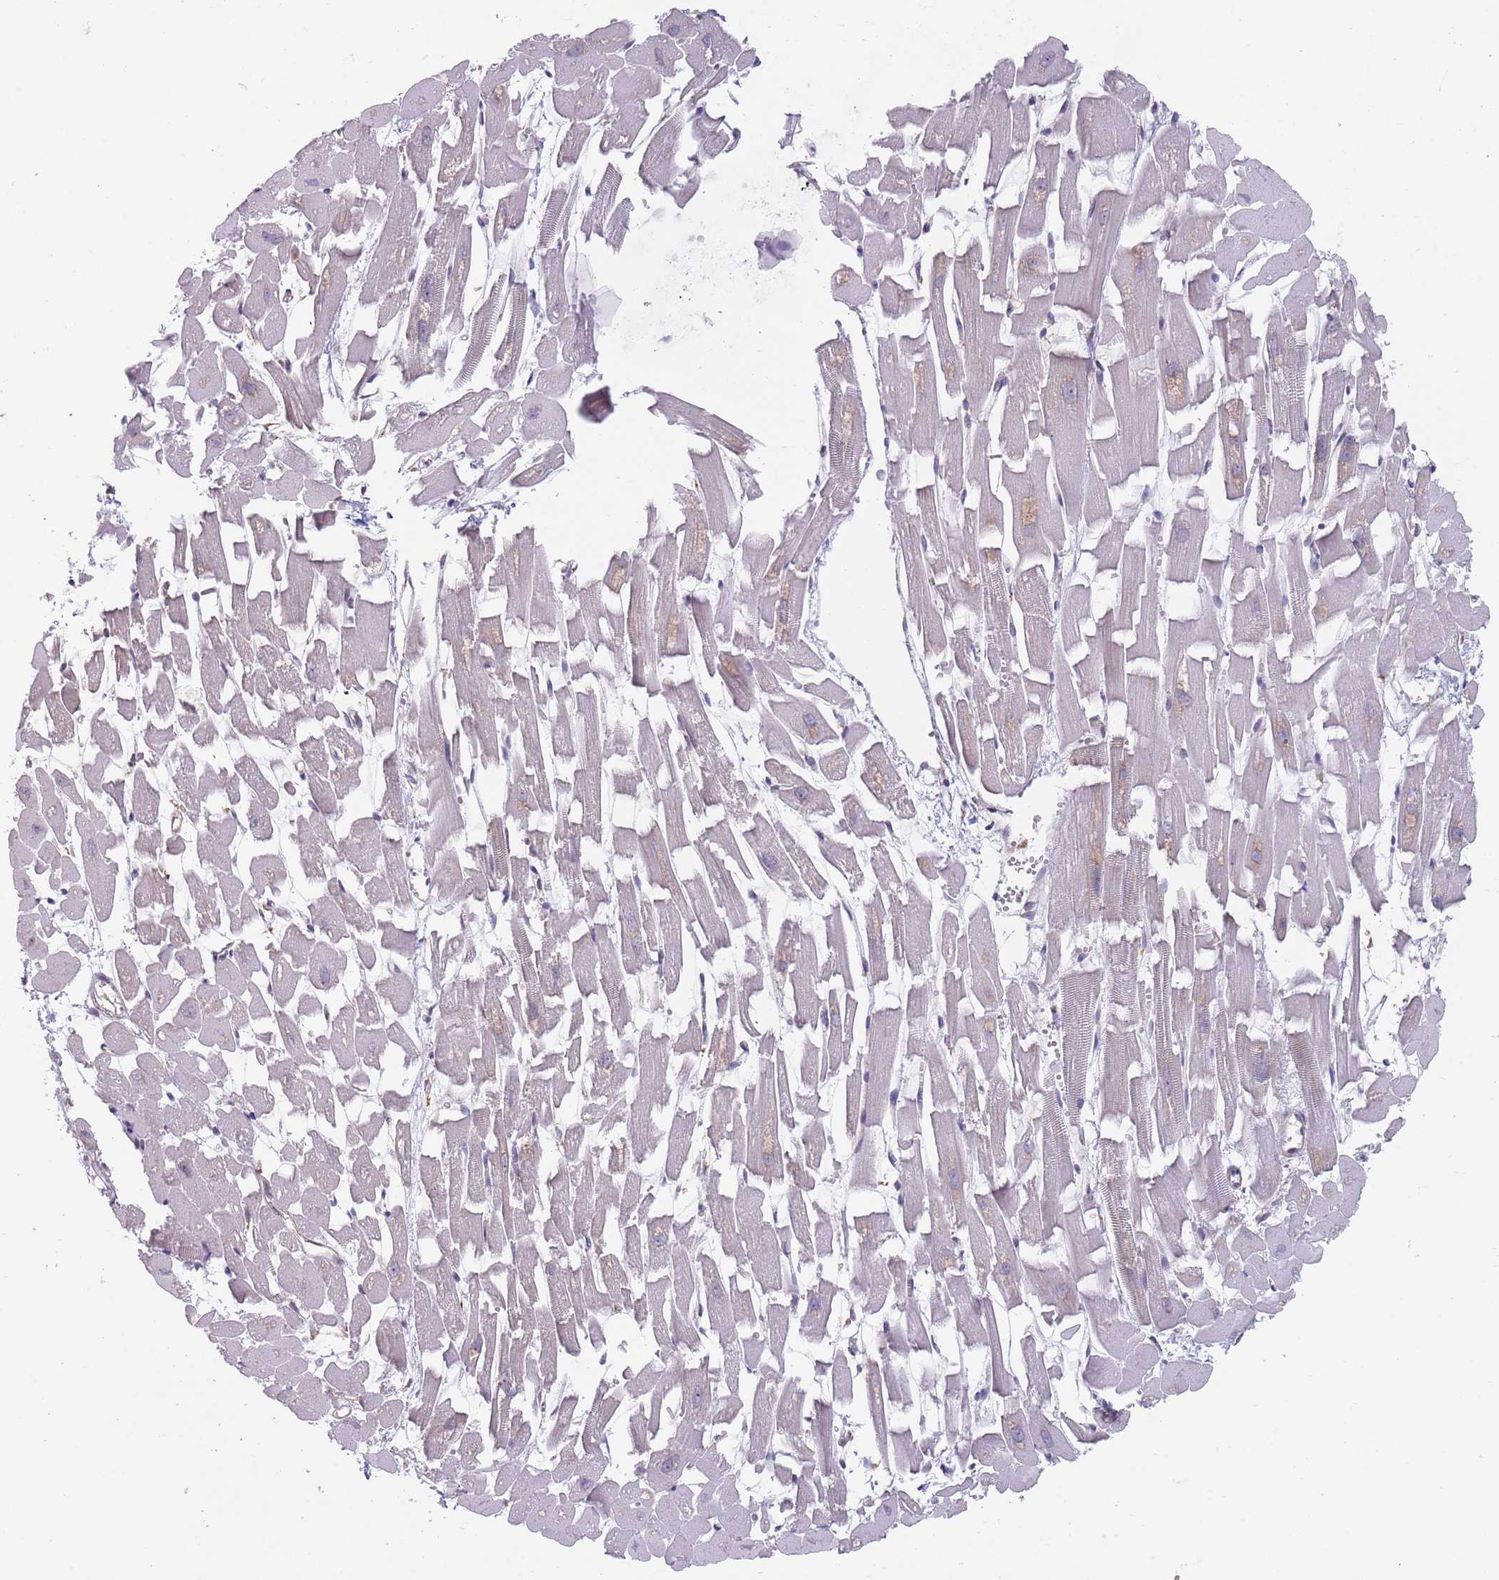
{"staining": {"intensity": "negative", "quantity": "none", "location": "none"}, "tissue": "heart muscle", "cell_type": "Cardiomyocytes", "image_type": "normal", "snomed": [{"axis": "morphology", "description": "Normal tissue, NOS"}, {"axis": "topography", "description": "Heart"}], "caption": "Micrograph shows no significant protein positivity in cardiomyocytes of unremarkable heart muscle.", "gene": "RPL17", "patient": {"sex": "female", "age": 64}}